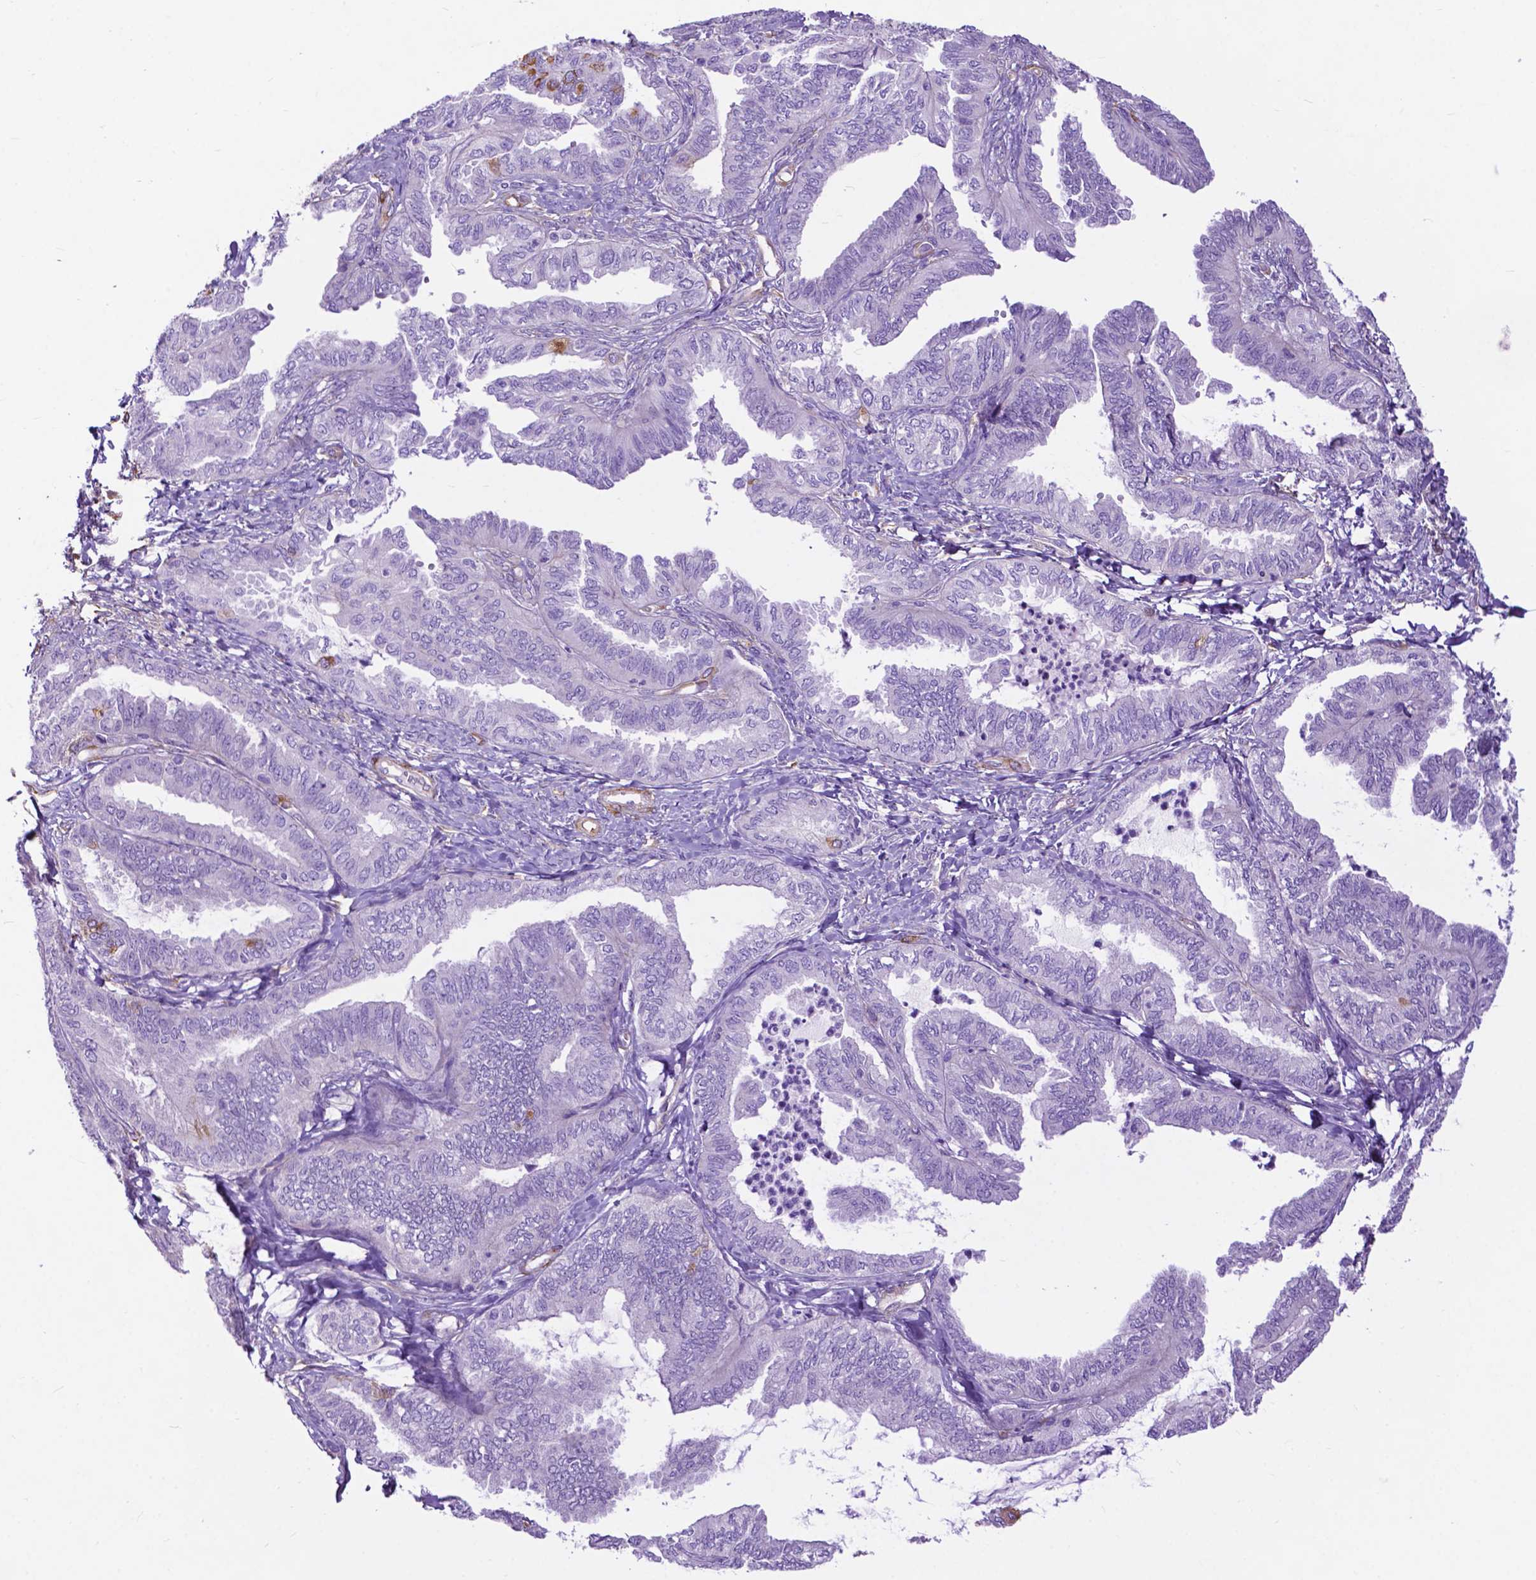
{"staining": {"intensity": "negative", "quantity": "none", "location": "none"}, "tissue": "ovarian cancer", "cell_type": "Tumor cells", "image_type": "cancer", "snomed": [{"axis": "morphology", "description": "Carcinoma, endometroid"}, {"axis": "topography", "description": "Ovary"}], "caption": "Protein analysis of ovarian cancer displays no significant positivity in tumor cells.", "gene": "PCDHA12", "patient": {"sex": "female", "age": 70}}